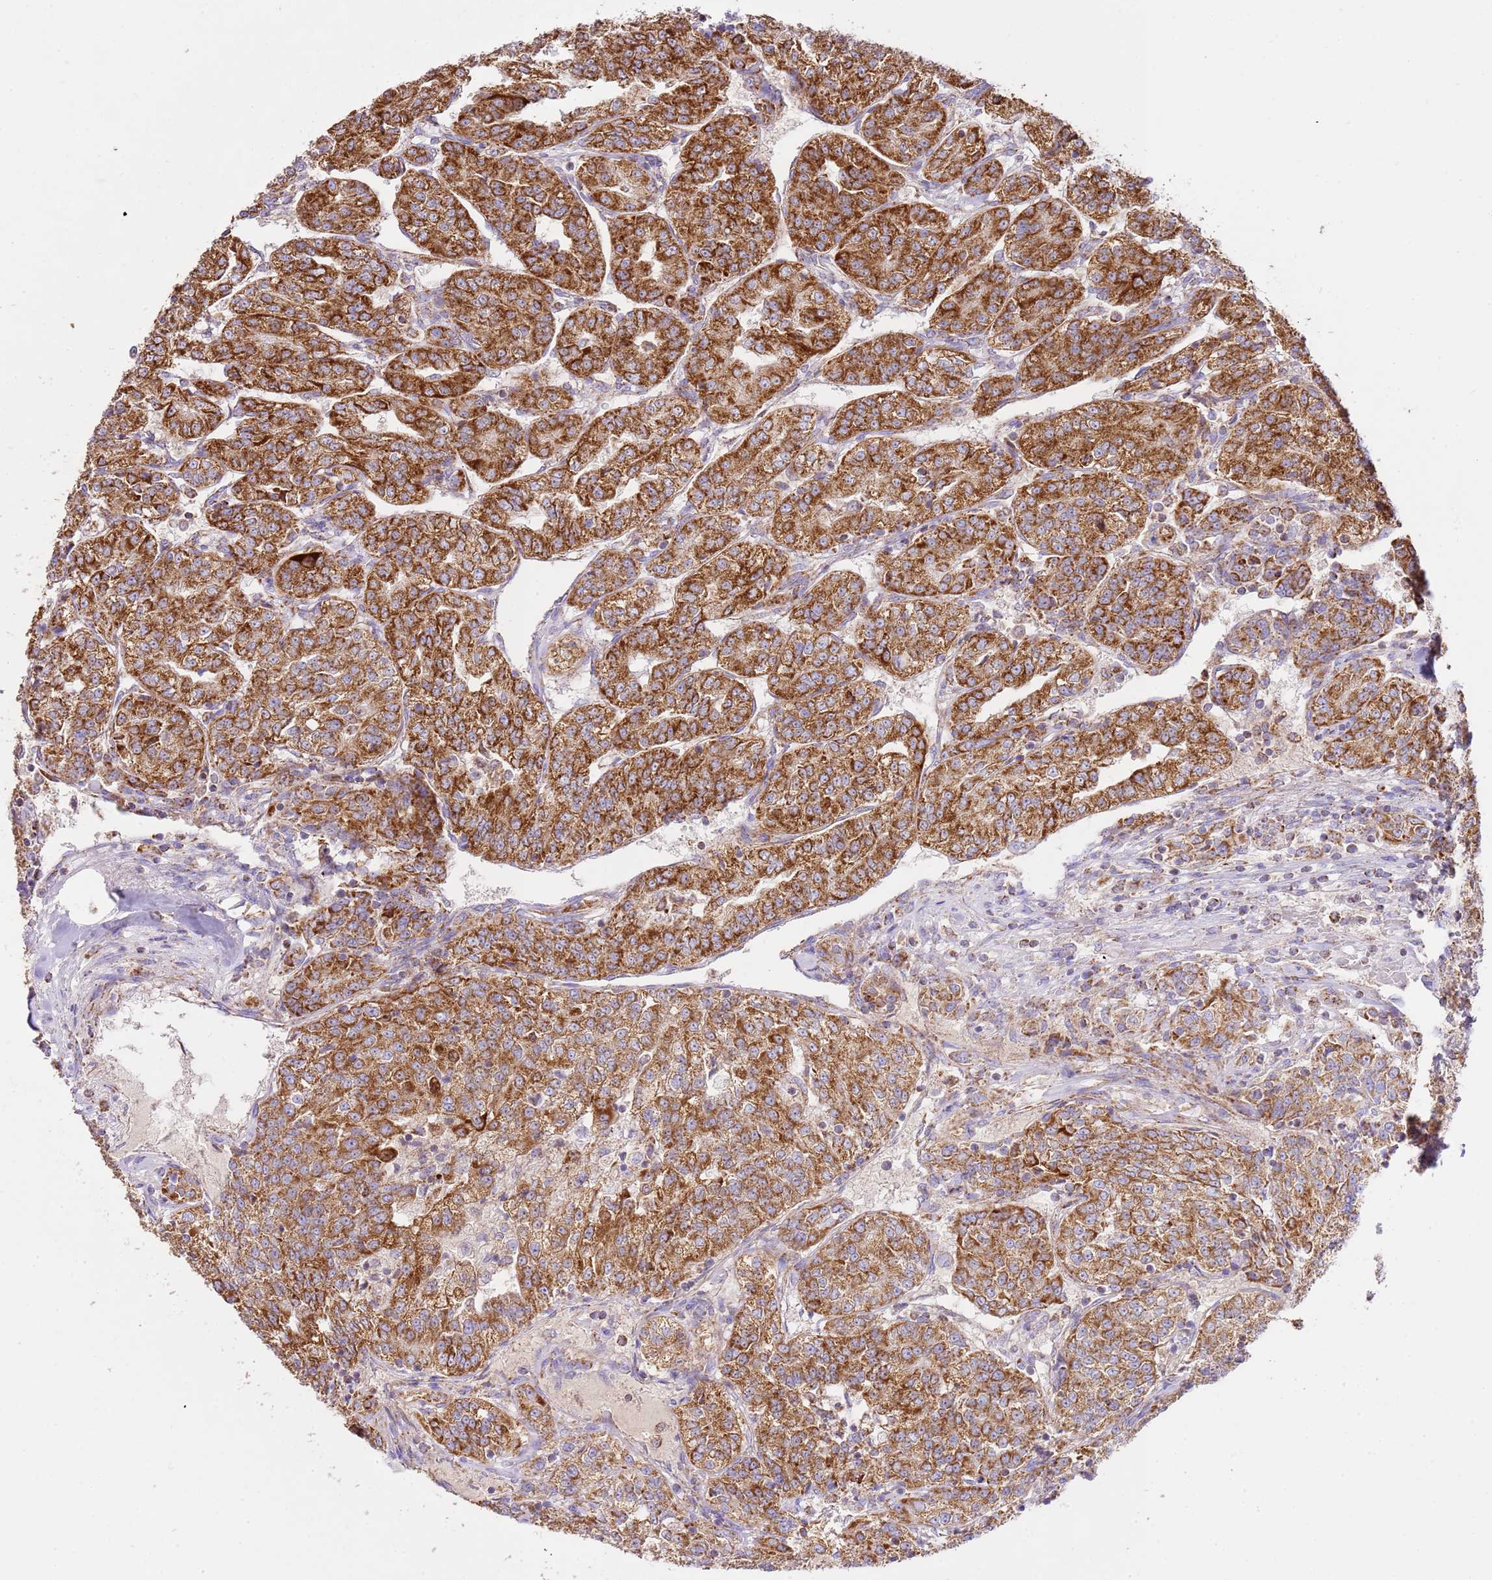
{"staining": {"intensity": "strong", "quantity": ">75%", "location": "cytoplasmic/membranous"}, "tissue": "renal cancer", "cell_type": "Tumor cells", "image_type": "cancer", "snomed": [{"axis": "morphology", "description": "Adenocarcinoma, NOS"}, {"axis": "topography", "description": "Kidney"}], "caption": "High-magnification brightfield microscopy of renal adenocarcinoma stained with DAB (3,3'-diaminobenzidine) (brown) and counterstained with hematoxylin (blue). tumor cells exhibit strong cytoplasmic/membranous positivity is identified in about>75% of cells.", "gene": "ZBTB39", "patient": {"sex": "female", "age": 63}}